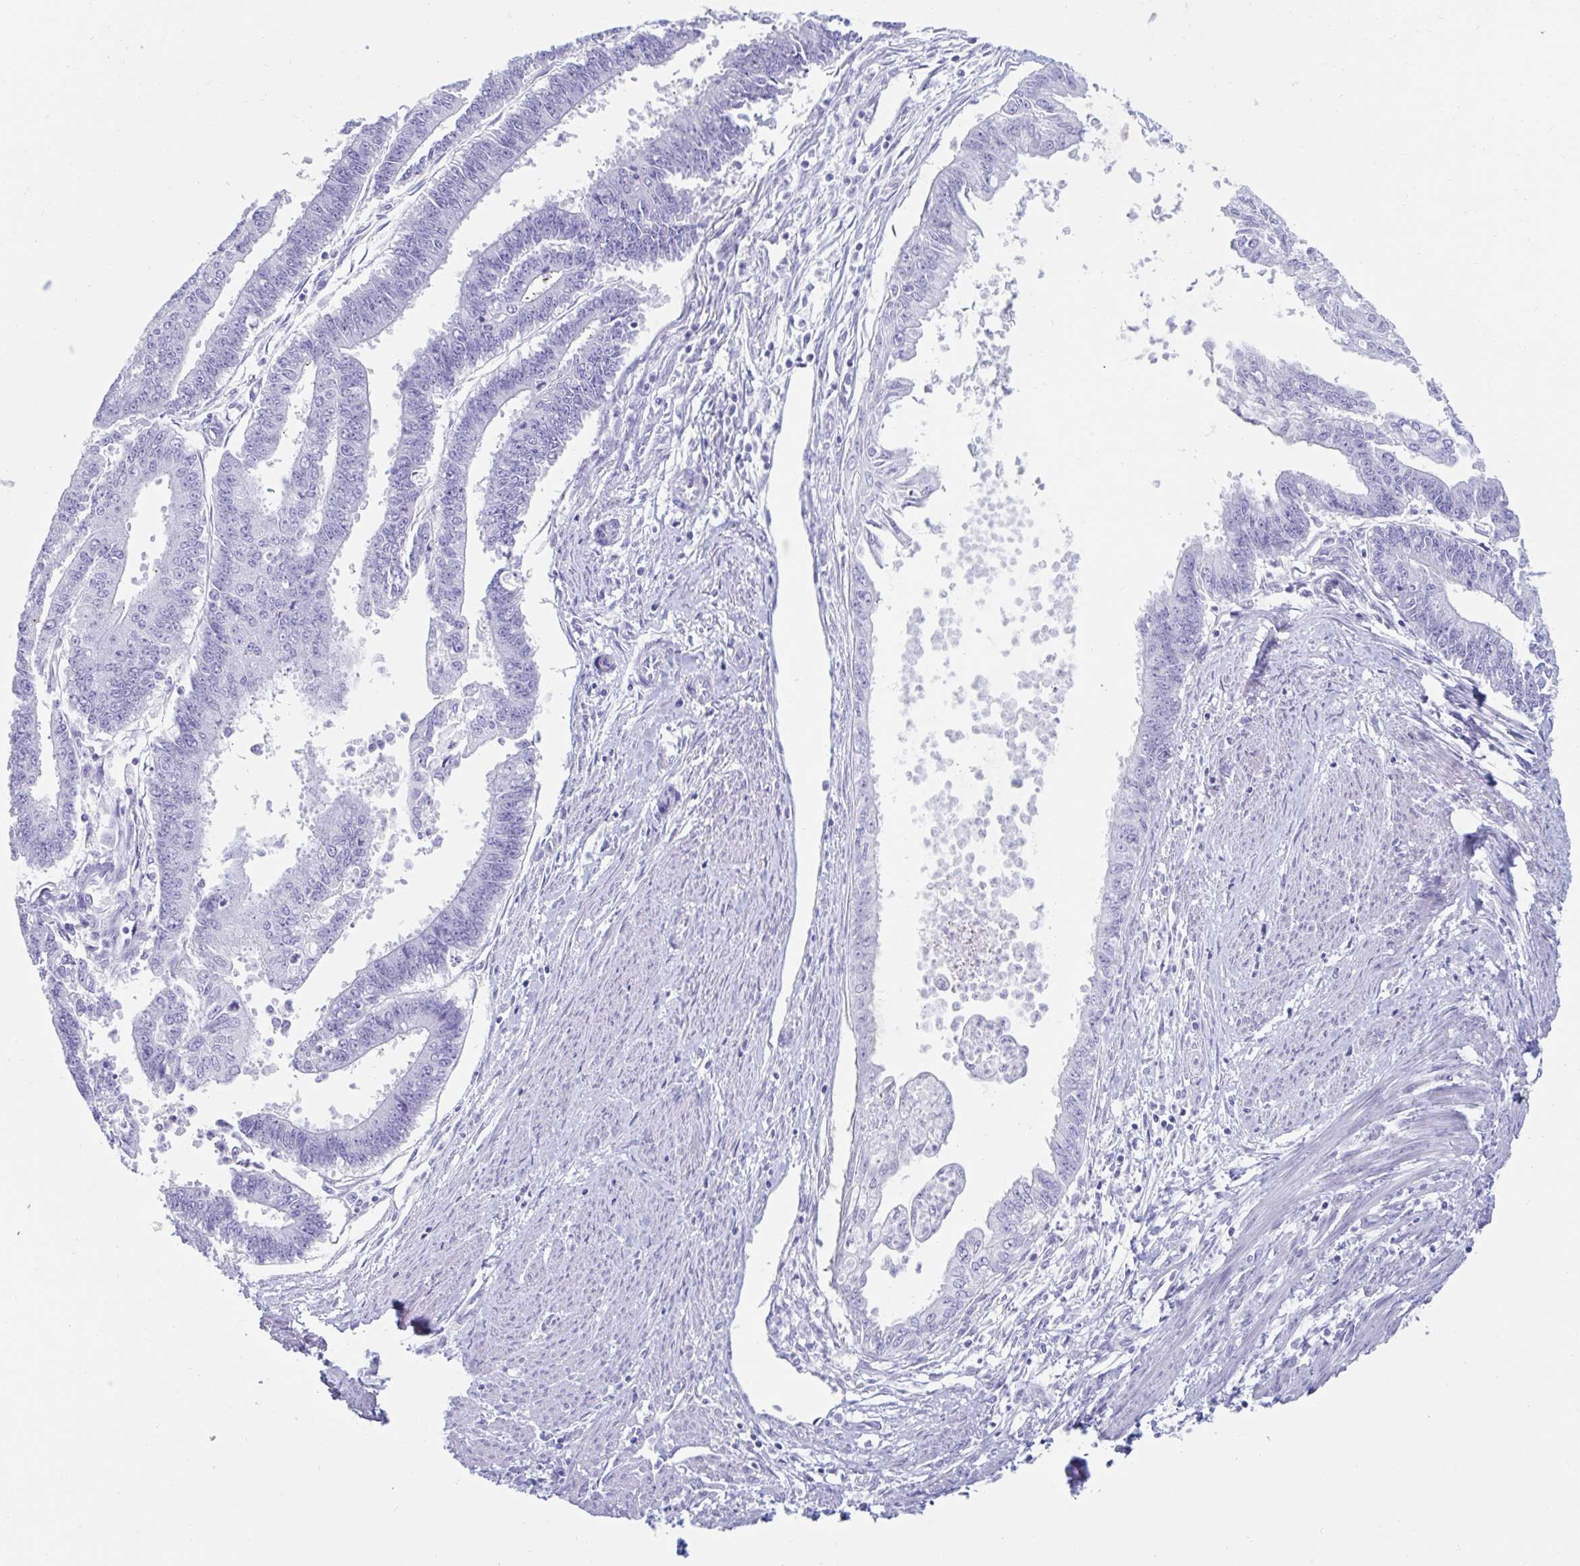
{"staining": {"intensity": "negative", "quantity": "none", "location": "none"}, "tissue": "endometrial cancer", "cell_type": "Tumor cells", "image_type": "cancer", "snomed": [{"axis": "morphology", "description": "Adenocarcinoma, NOS"}, {"axis": "topography", "description": "Endometrium"}], "caption": "This is a photomicrograph of immunohistochemistry (IHC) staining of endometrial adenocarcinoma, which shows no expression in tumor cells. (DAB (3,3'-diaminobenzidine) IHC, high magnification).", "gene": "GKN2", "patient": {"sex": "female", "age": 73}}